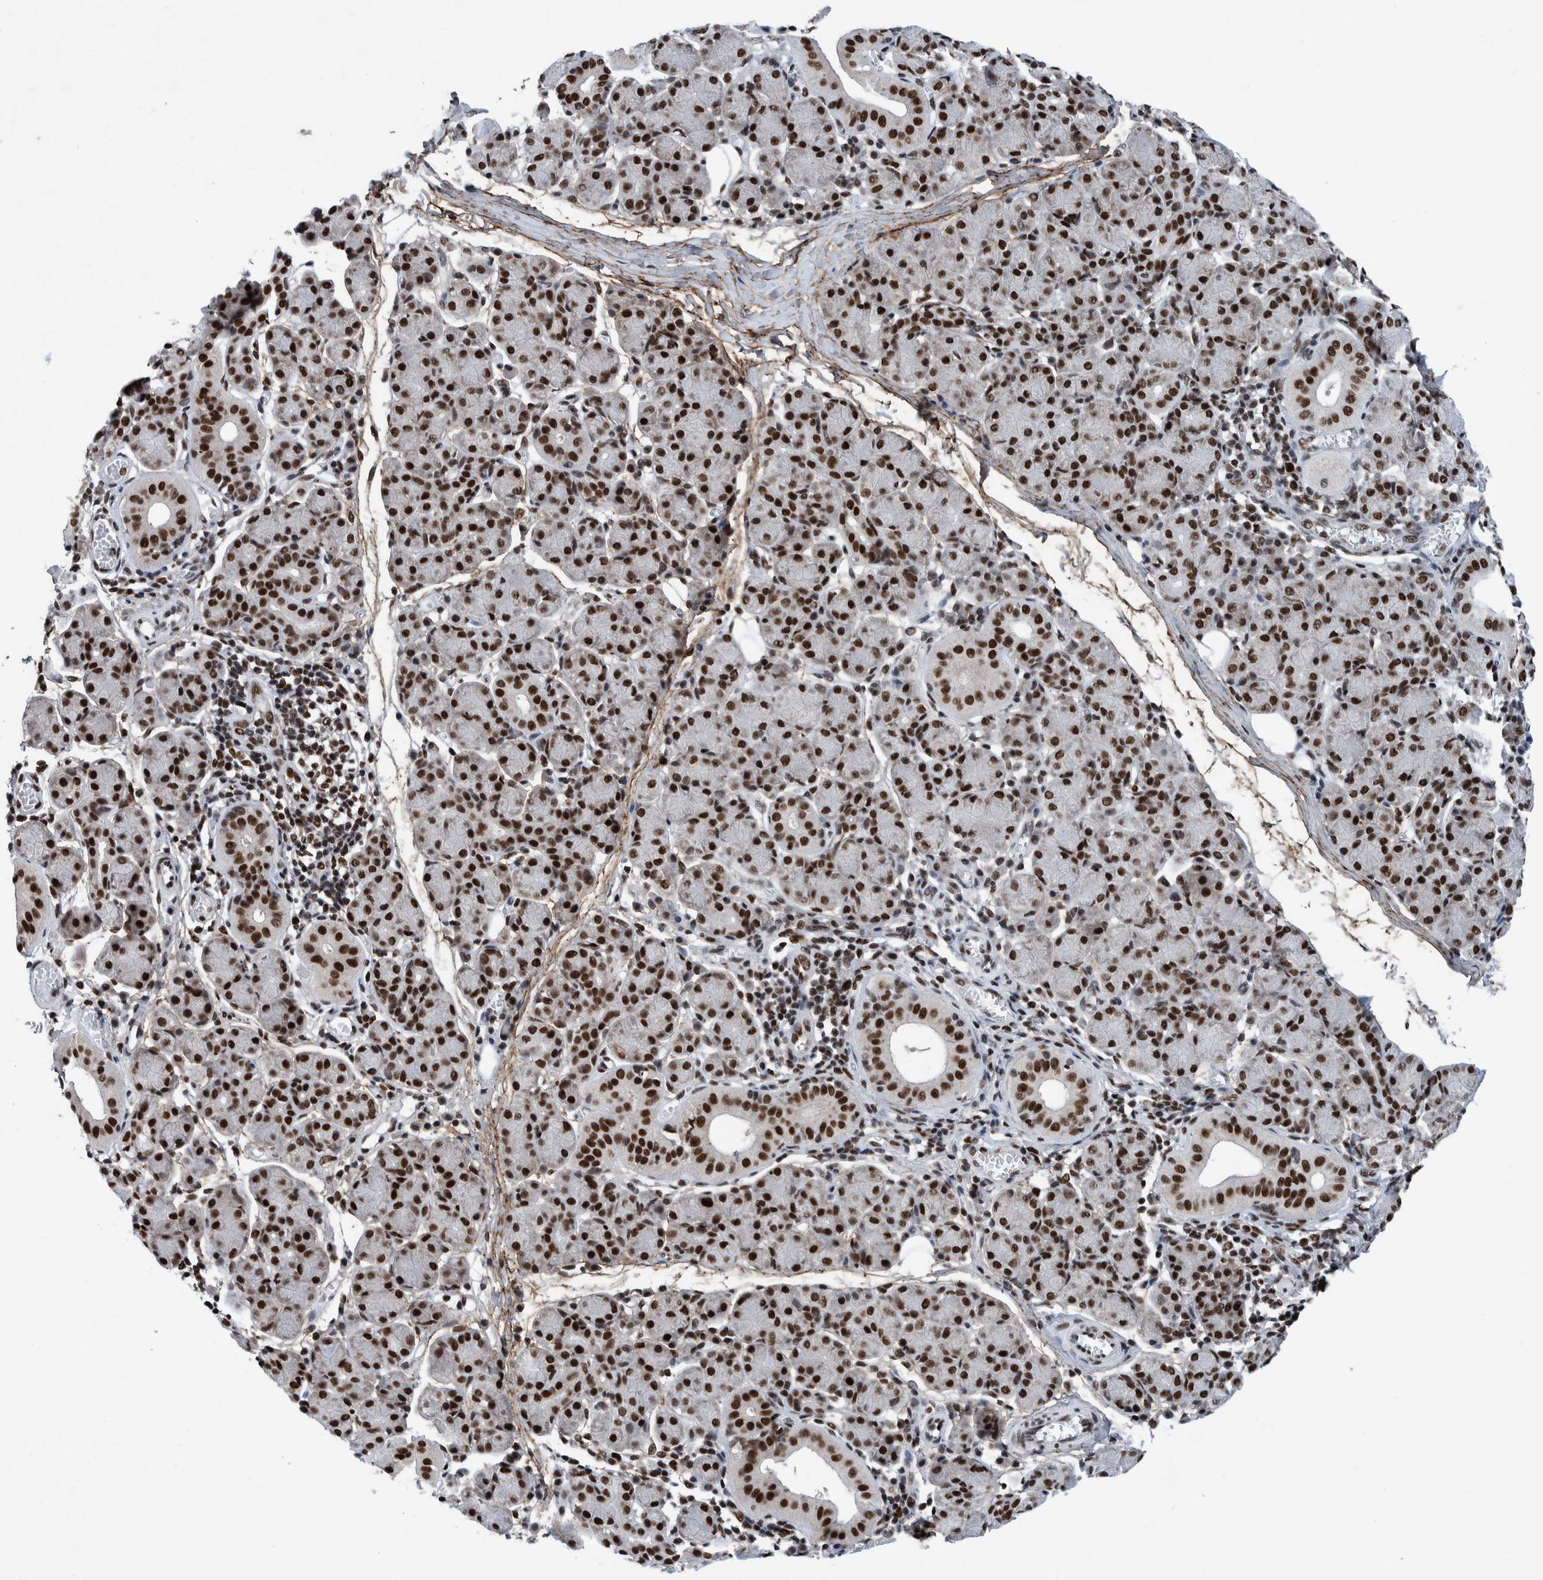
{"staining": {"intensity": "strong", "quantity": ">75%", "location": "nuclear"}, "tissue": "salivary gland", "cell_type": "Glandular cells", "image_type": "normal", "snomed": [{"axis": "morphology", "description": "Normal tissue, NOS"}, {"axis": "morphology", "description": "Inflammation, NOS"}, {"axis": "topography", "description": "Lymph node"}, {"axis": "topography", "description": "Salivary gland"}], "caption": "A high amount of strong nuclear expression is seen in approximately >75% of glandular cells in normal salivary gland. Using DAB (3,3'-diaminobenzidine) (brown) and hematoxylin (blue) stains, captured at high magnification using brightfield microscopy.", "gene": "TAF10", "patient": {"sex": "male", "age": 3}}